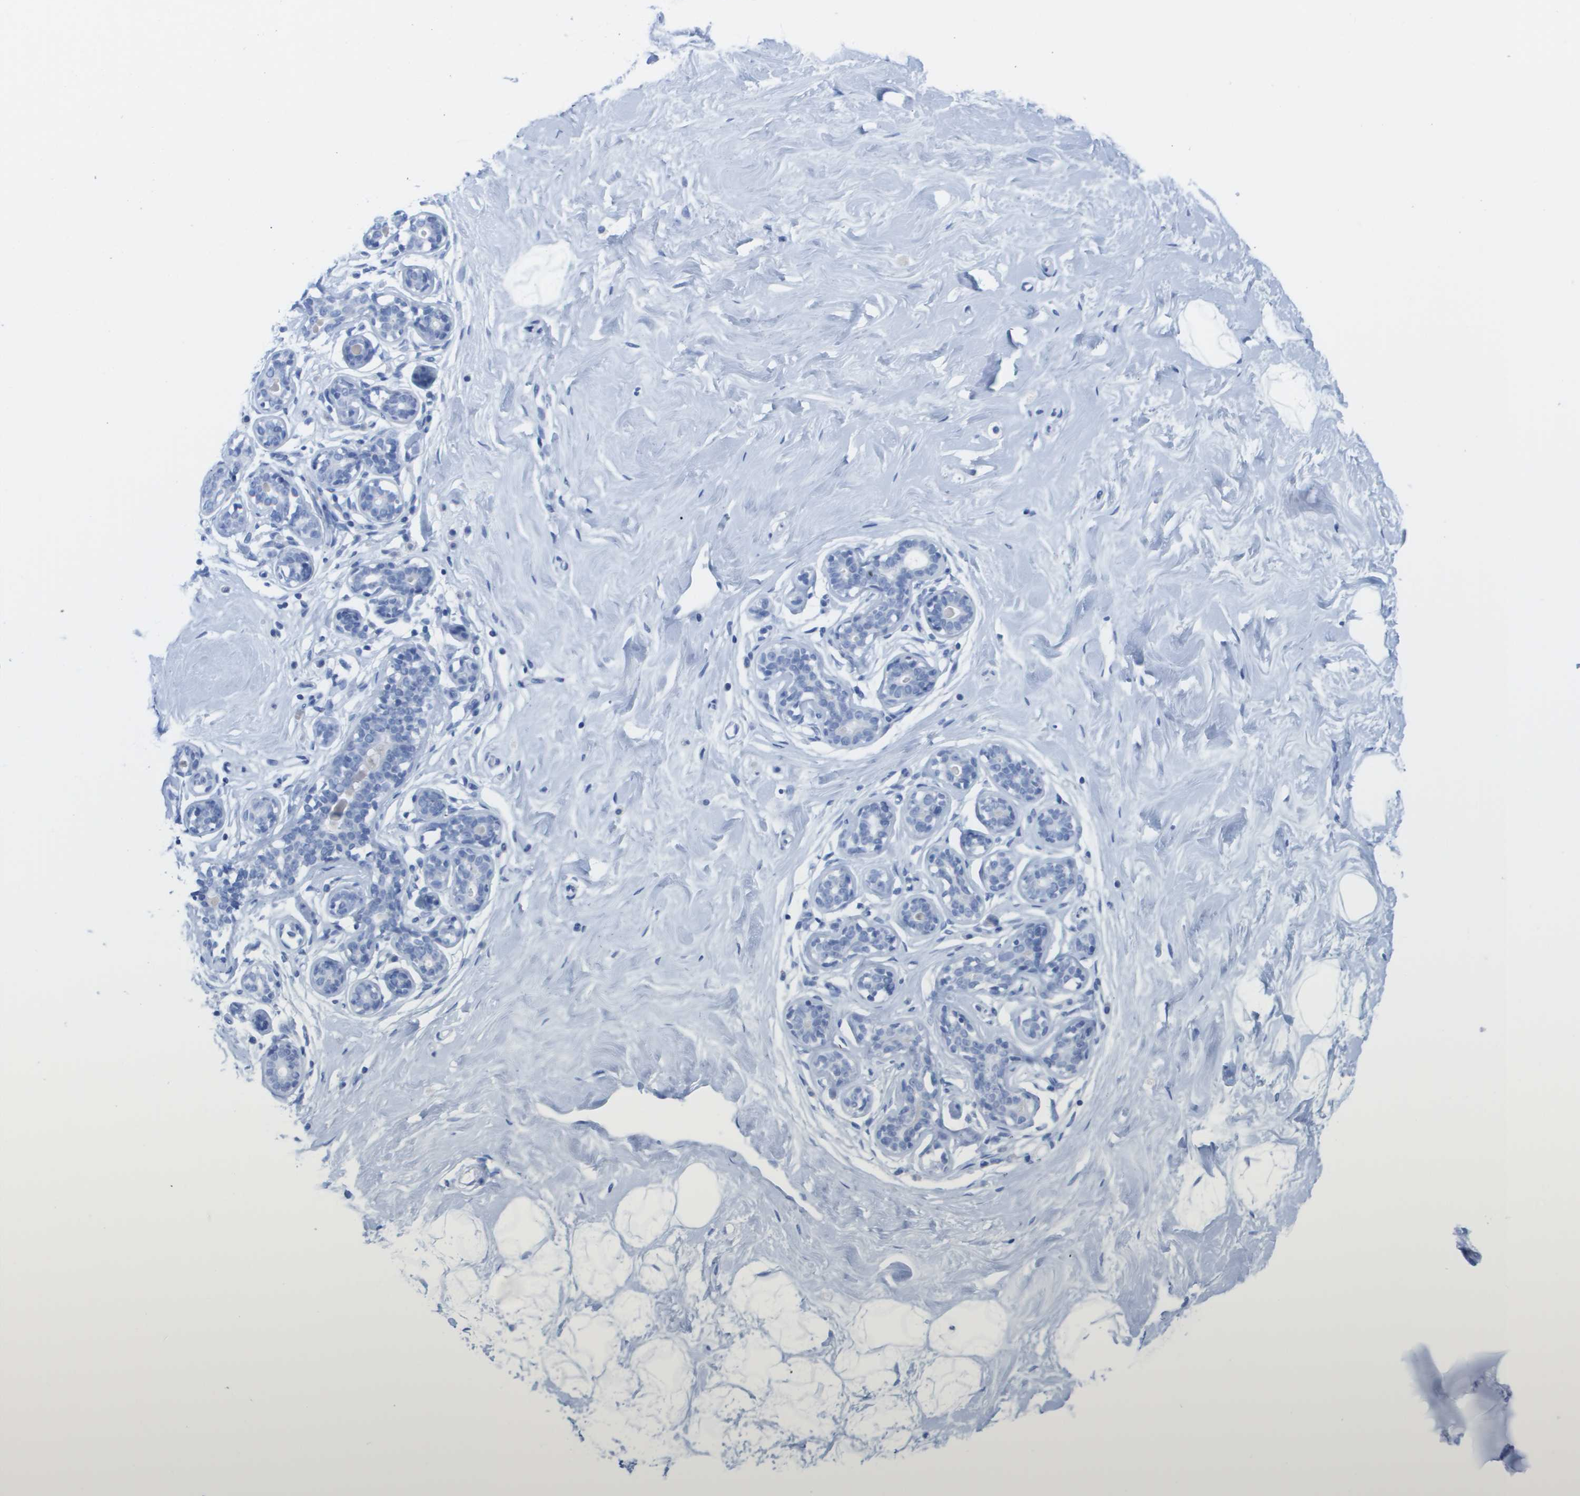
{"staining": {"intensity": "negative", "quantity": "none", "location": "none"}, "tissue": "breast", "cell_type": "Adipocytes", "image_type": "normal", "snomed": [{"axis": "morphology", "description": "Normal tissue, NOS"}, {"axis": "topography", "description": "Breast"}], "caption": "An immunohistochemistry photomicrograph of unremarkable breast is shown. There is no staining in adipocytes of breast.", "gene": "KCNA3", "patient": {"sex": "female", "age": 23}}